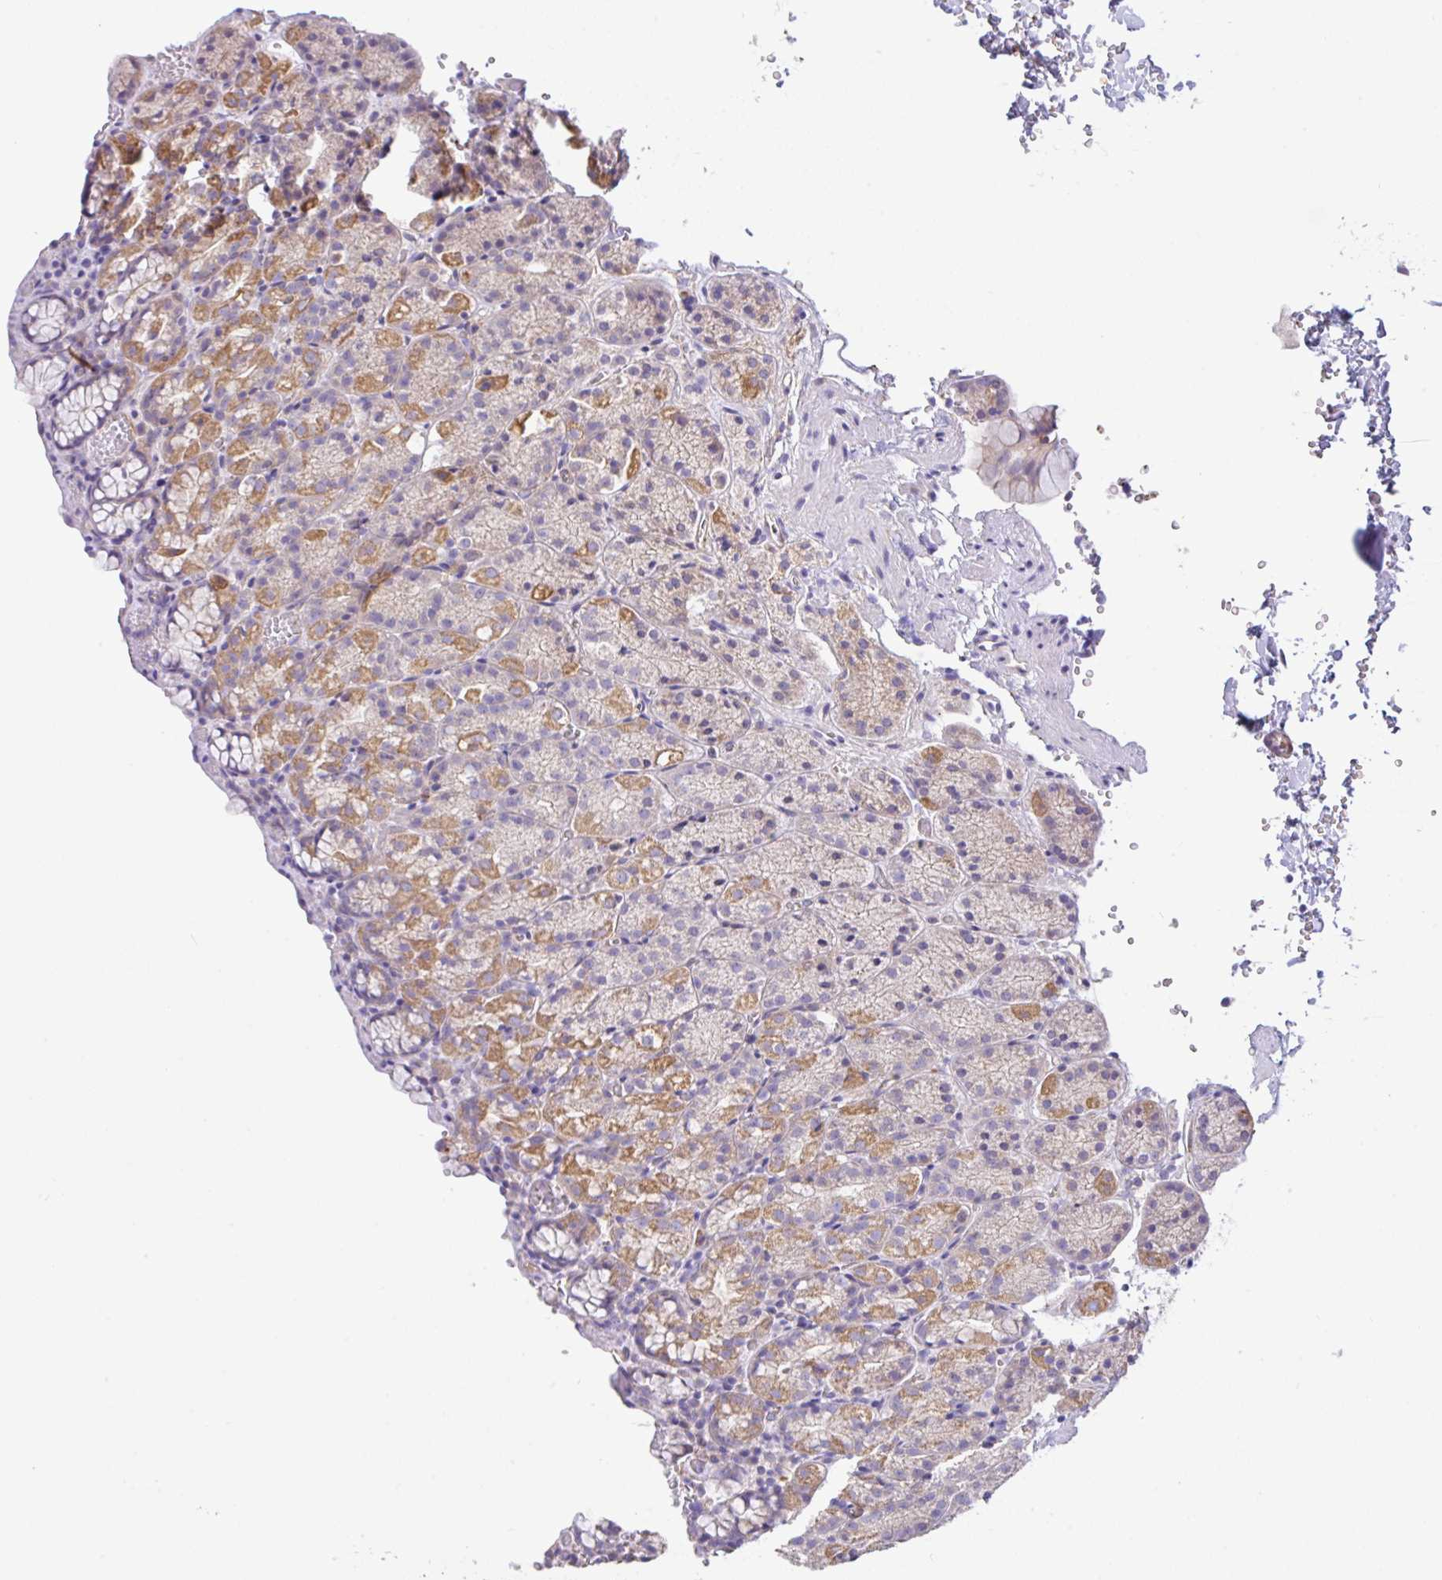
{"staining": {"intensity": "moderate", "quantity": "<25%", "location": "cytoplasmic/membranous"}, "tissue": "stomach", "cell_type": "Glandular cells", "image_type": "normal", "snomed": [{"axis": "morphology", "description": "Normal tissue, NOS"}, {"axis": "topography", "description": "Stomach, upper"}], "caption": "Brown immunohistochemical staining in normal human stomach demonstrates moderate cytoplasmic/membranous positivity in approximately <25% of glandular cells.", "gene": "PLCD4", "patient": {"sex": "female", "age": 81}}